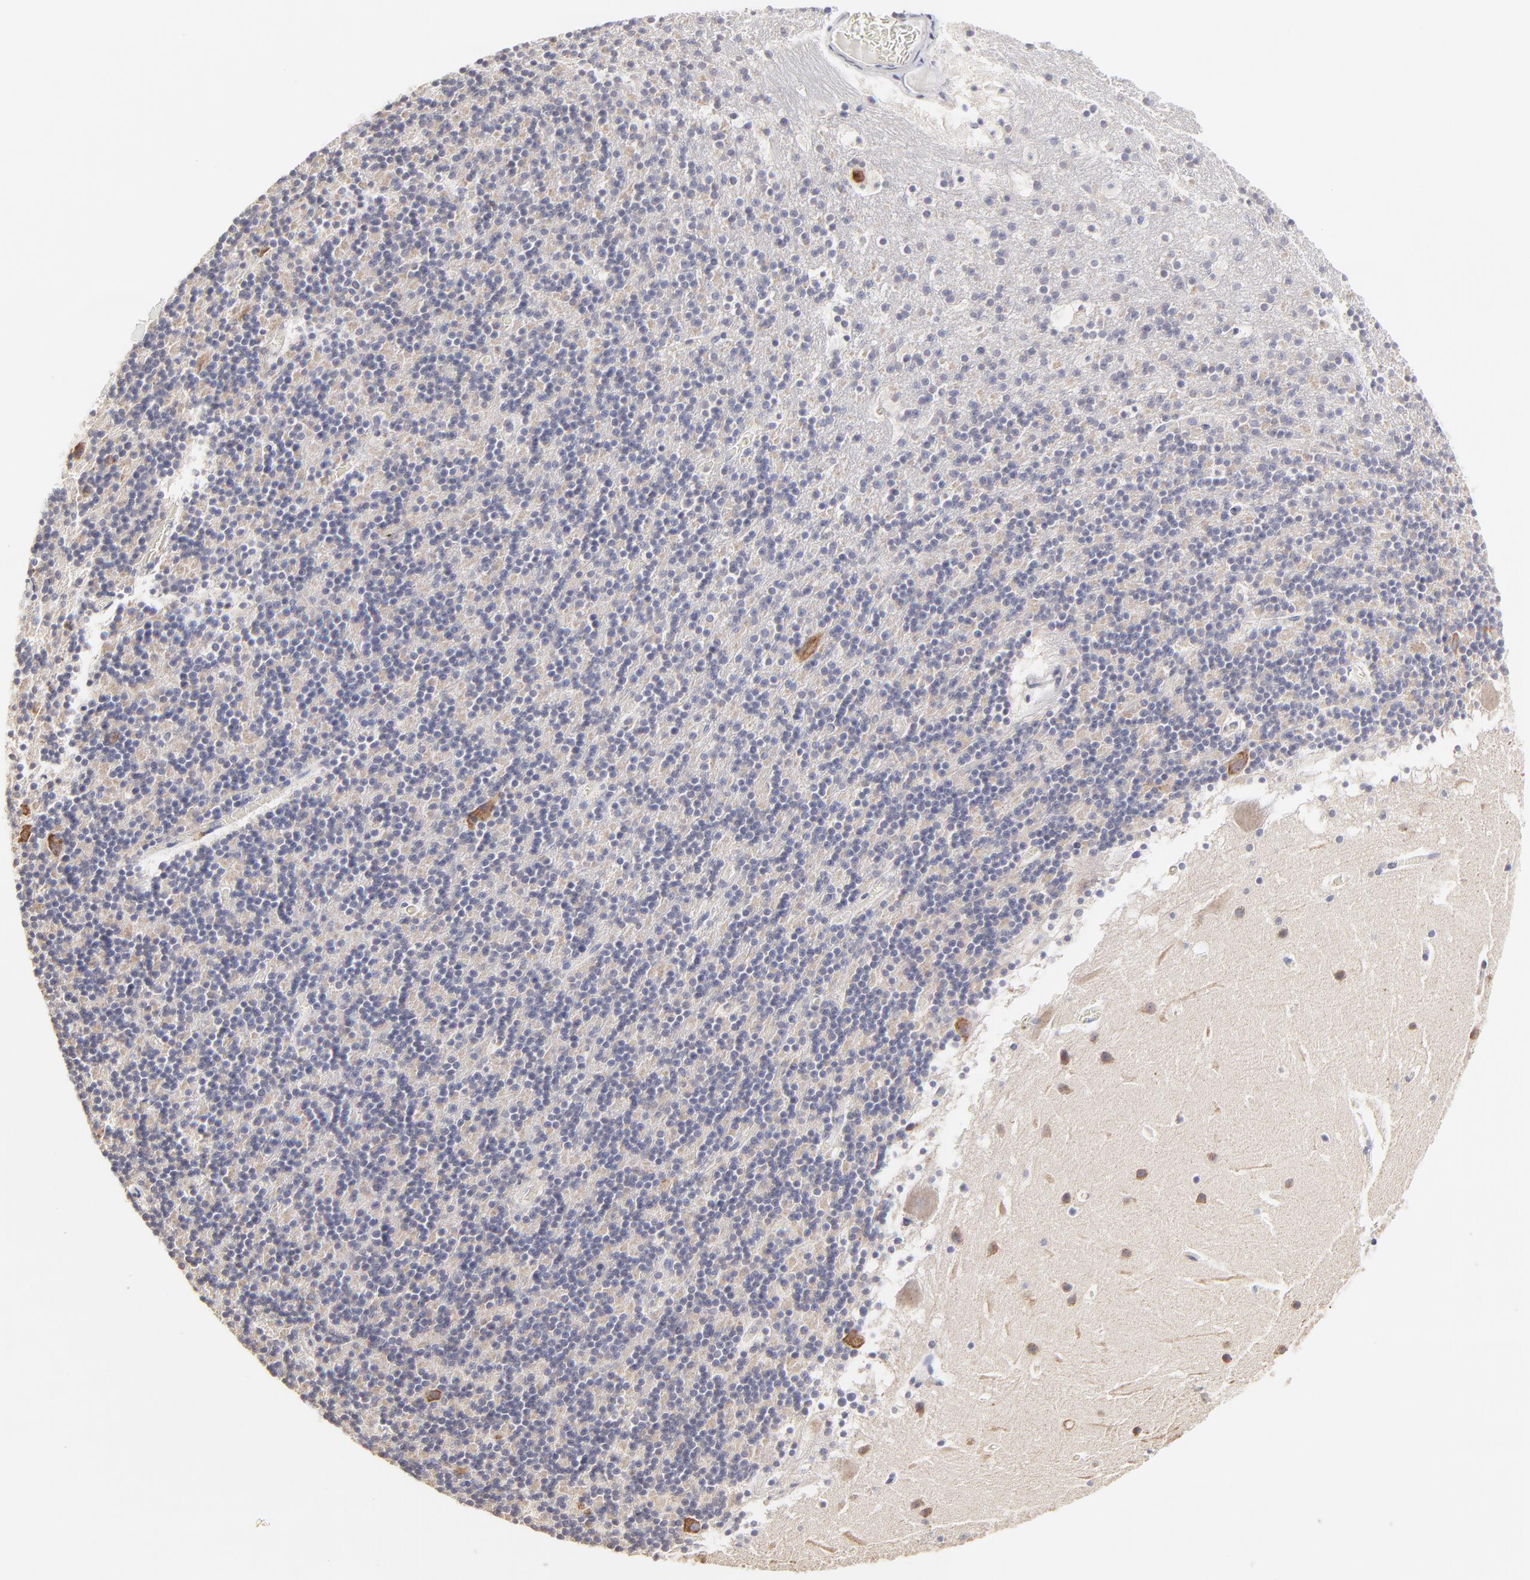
{"staining": {"intensity": "weak", "quantity": "25%-75%", "location": "cytoplasmic/membranous"}, "tissue": "cerebellum", "cell_type": "Cells in granular layer", "image_type": "normal", "snomed": [{"axis": "morphology", "description": "Normal tissue, NOS"}, {"axis": "topography", "description": "Cerebellum"}], "caption": "Cerebellum stained with DAB (3,3'-diaminobenzidine) immunohistochemistry (IHC) reveals low levels of weak cytoplasmic/membranous expression in approximately 25%-75% of cells in granular layer.", "gene": "GCSAM", "patient": {"sex": "male", "age": 45}}